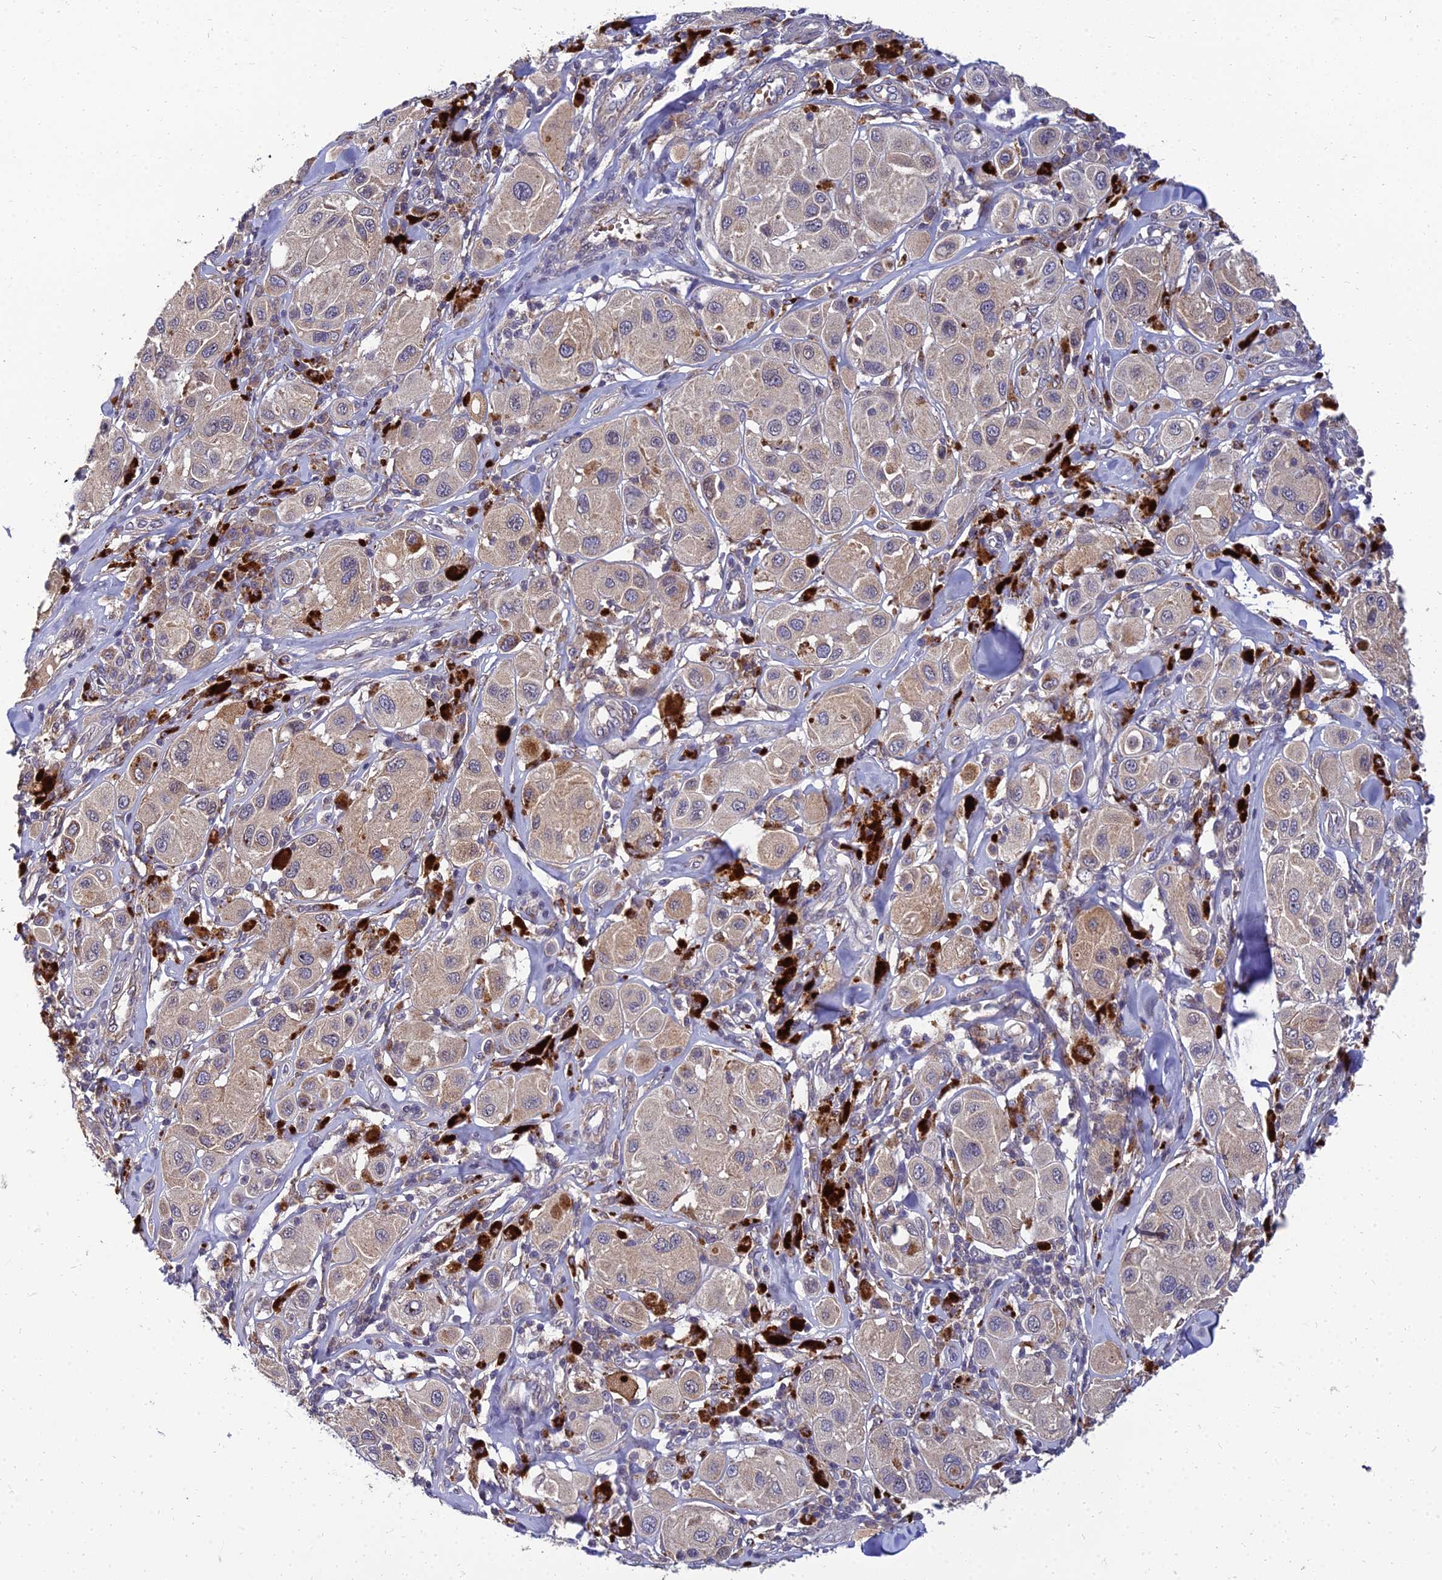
{"staining": {"intensity": "weak", "quantity": "25%-75%", "location": "cytoplasmic/membranous"}, "tissue": "melanoma", "cell_type": "Tumor cells", "image_type": "cancer", "snomed": [{"axis": "morphology", "description": "Malignant melanoma, Metastatic site"}, {"axis": "topography", "description": "Skin"}], "caption": "Protein staining by IHC reveals weak cytoplasmic/membranous staining in about 25%-75% of tumor cells in malignant melanoma (metastatic site).", "gene": "NPY", "patient": {"sex": "male", "age": 41}}